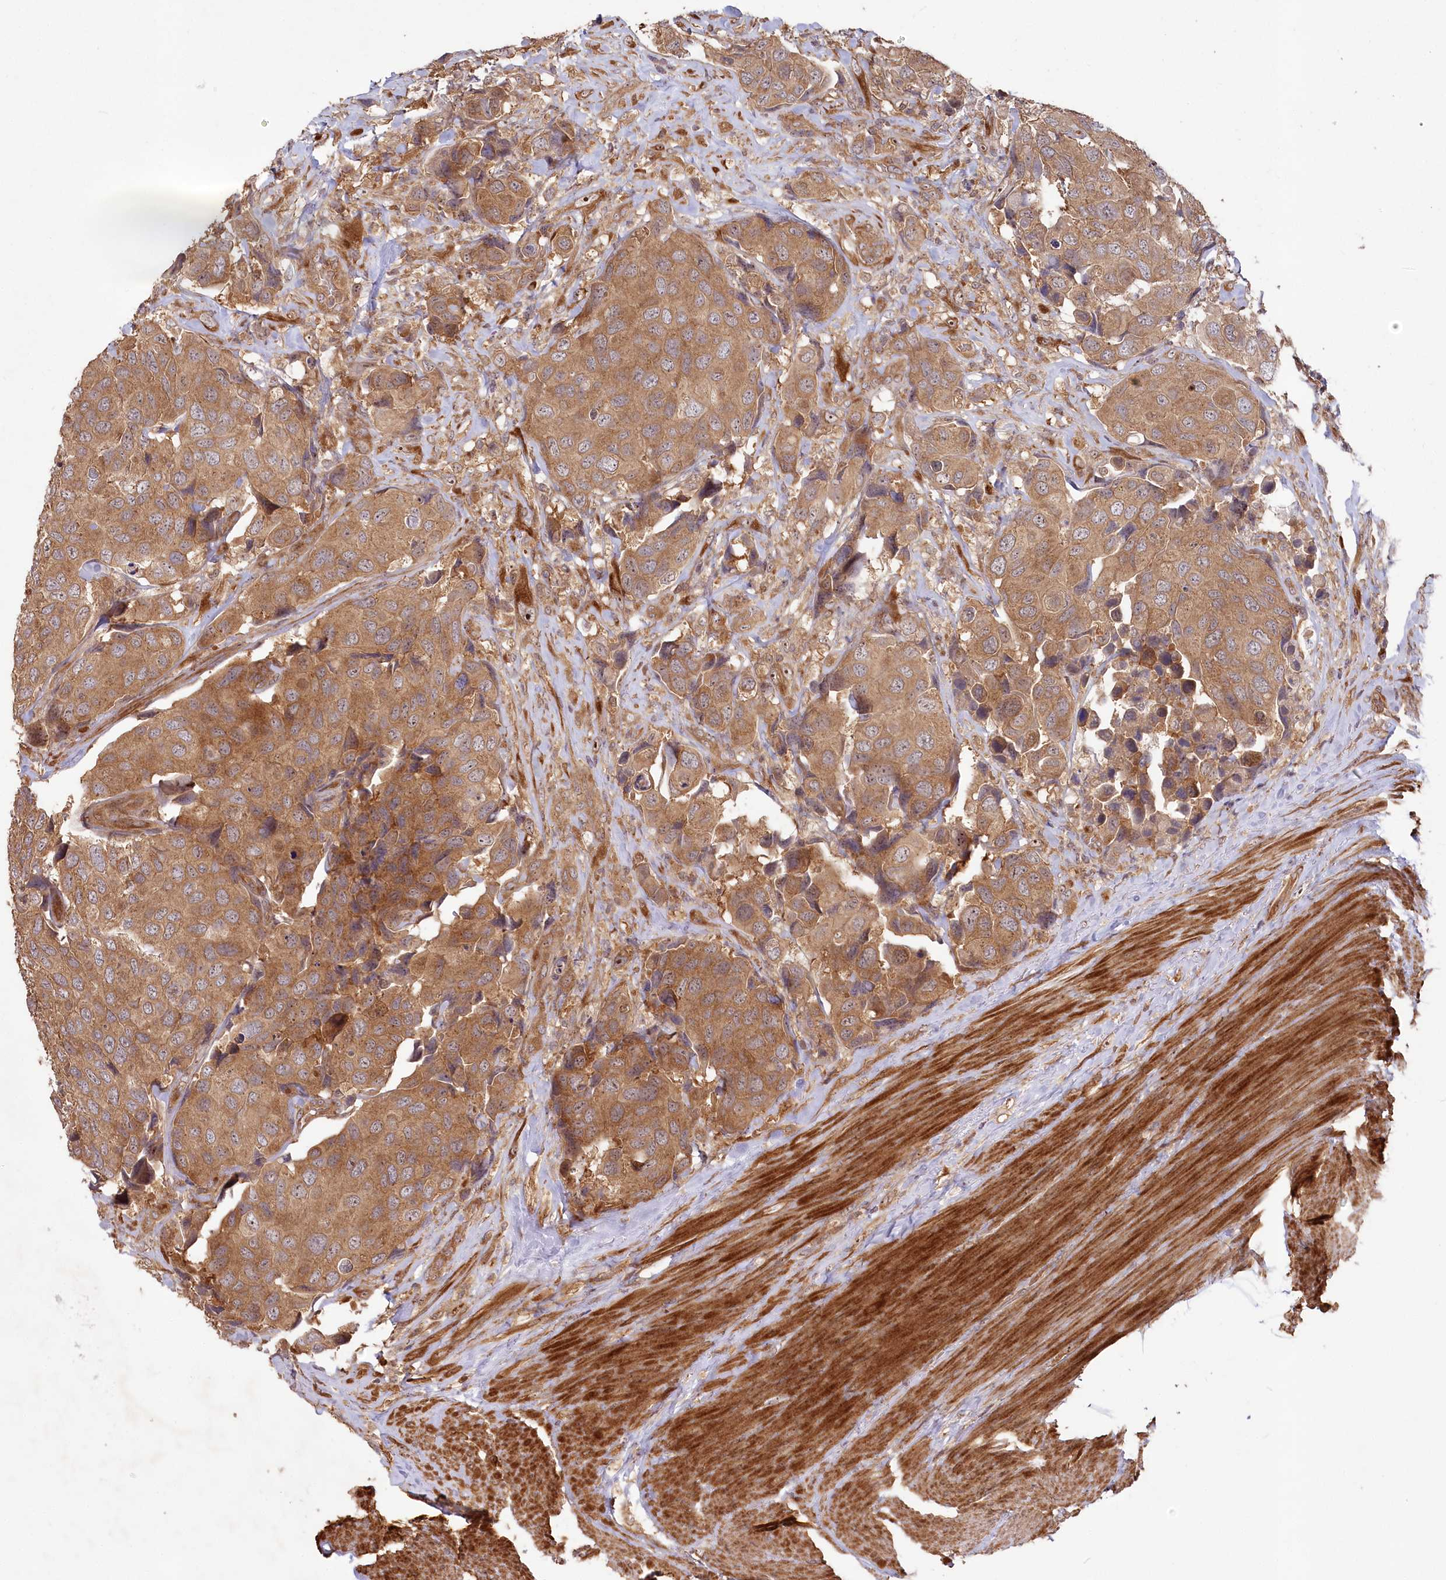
{"staining": {"intensity": "moderate", "quantity": ">75%", "location": "cytoplasmic/membranous"}, "tissue": "urothelial cancer", "cell_type": "Tumor cells", "image_type": "cancer", "snomed": [{"axis": "morphology", "description": "Urothelial carcinoma, High grade"}, {"axis": "topography", "description": "Urinary bladder"}], "caption": "The micrograph displays a brown stain indicating the presence of a protein in the cytoplasmic/membranous of tumor cells in urothelial cancer.", "gene": "TBCA", "patient": {"sex": "male", "age": 74}}